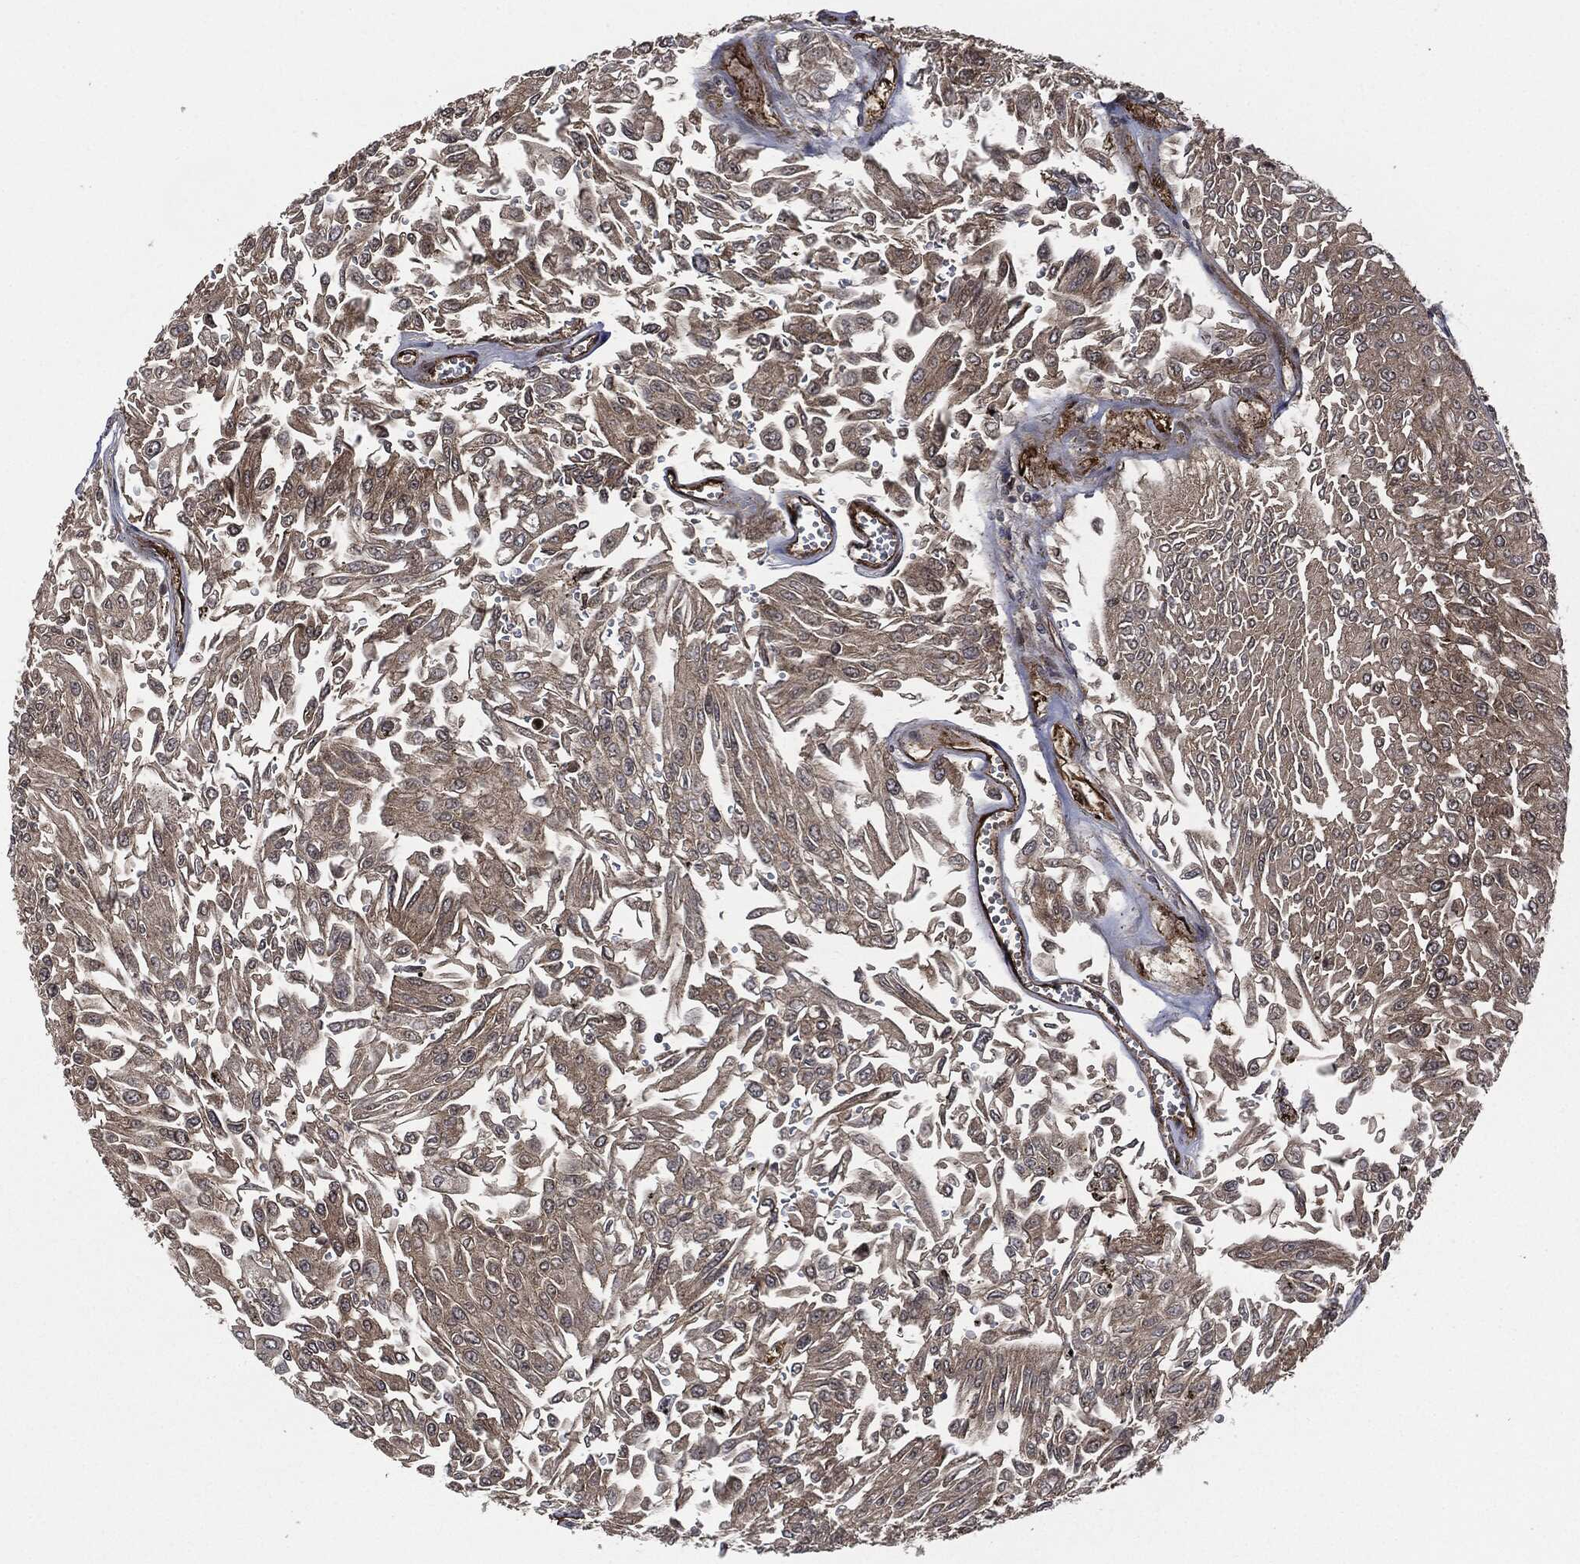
{"staining": {"intensity": "negative", "quantity": "none", "location": "none"}, "tissue": "urothelial cancer", "cell_type": "Tumor cells", "image_type": "cancer", "snomed": [{"axis": "morphology", "description": "Urothelial carcinoma, Low grade"}, {"axis": "topography", "description": "Urinary bladder"}], "caption": "The micrograph shows no staining of tumor cells in urothelial carcinoma (low-grade).", "gene": "HRAS", "patient": {"sex": "male", "age": 67}}